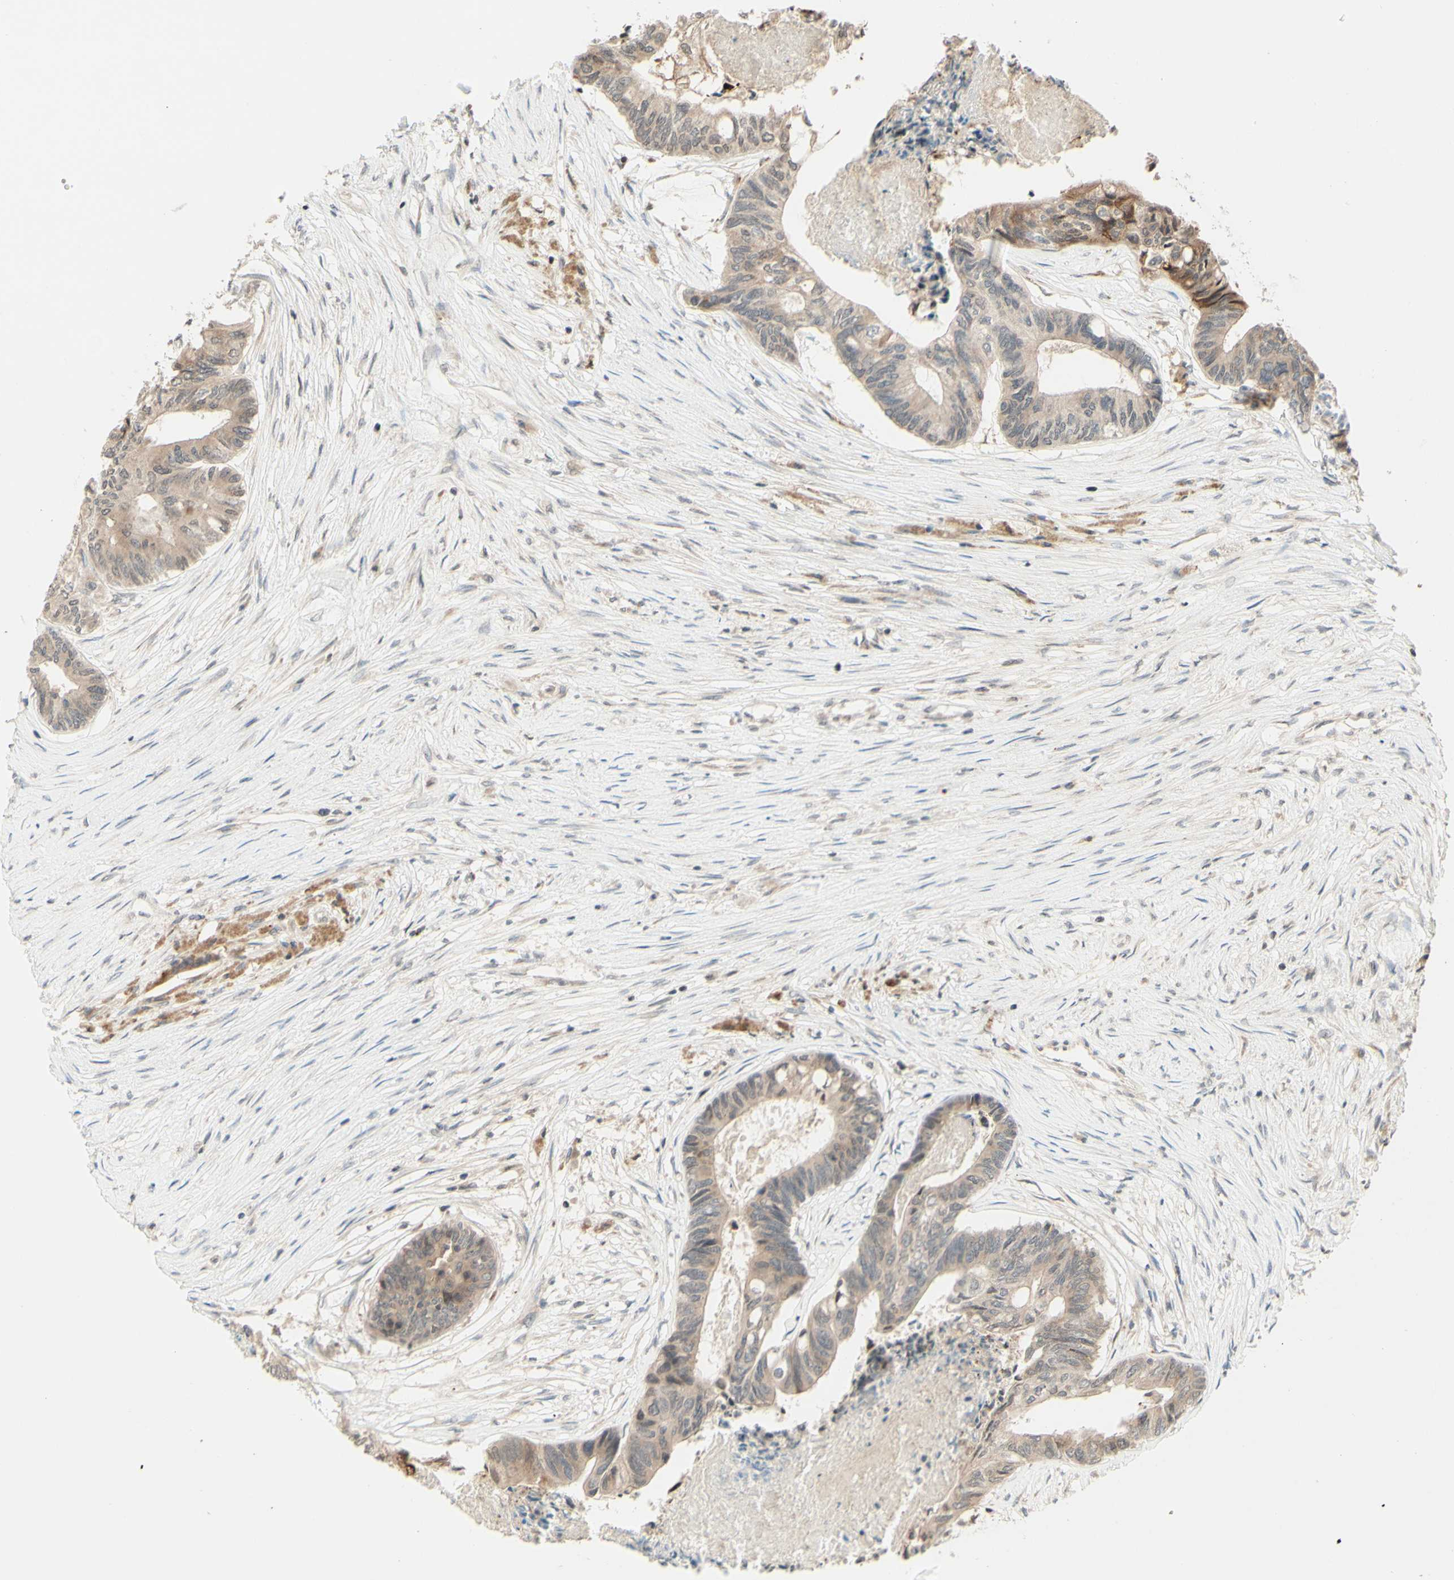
{"staining": {"intensity": "weak", "quantity": ">75%", "location": "cytoplasmic/membranous"}, "tissue": "colorectal cancer", "cell_type": "Tumor cells", "image_type": "cancer", "snomed": [{"axis": "morphology", "description": "Adenocarcinoma, NOS"}, {"axis": "topography", "description": "Rectum"}], "caption": "DAB (3,3'-diaminobenzidine) immunohistochemical staining of colorectal cancer (adenocarcinoma) exhibits weak cytoplasmic/membranous protein positivity in about >75% of tumor cells.", "gene": "ZW10", "patient": {"sex": "male", "age": 63}}